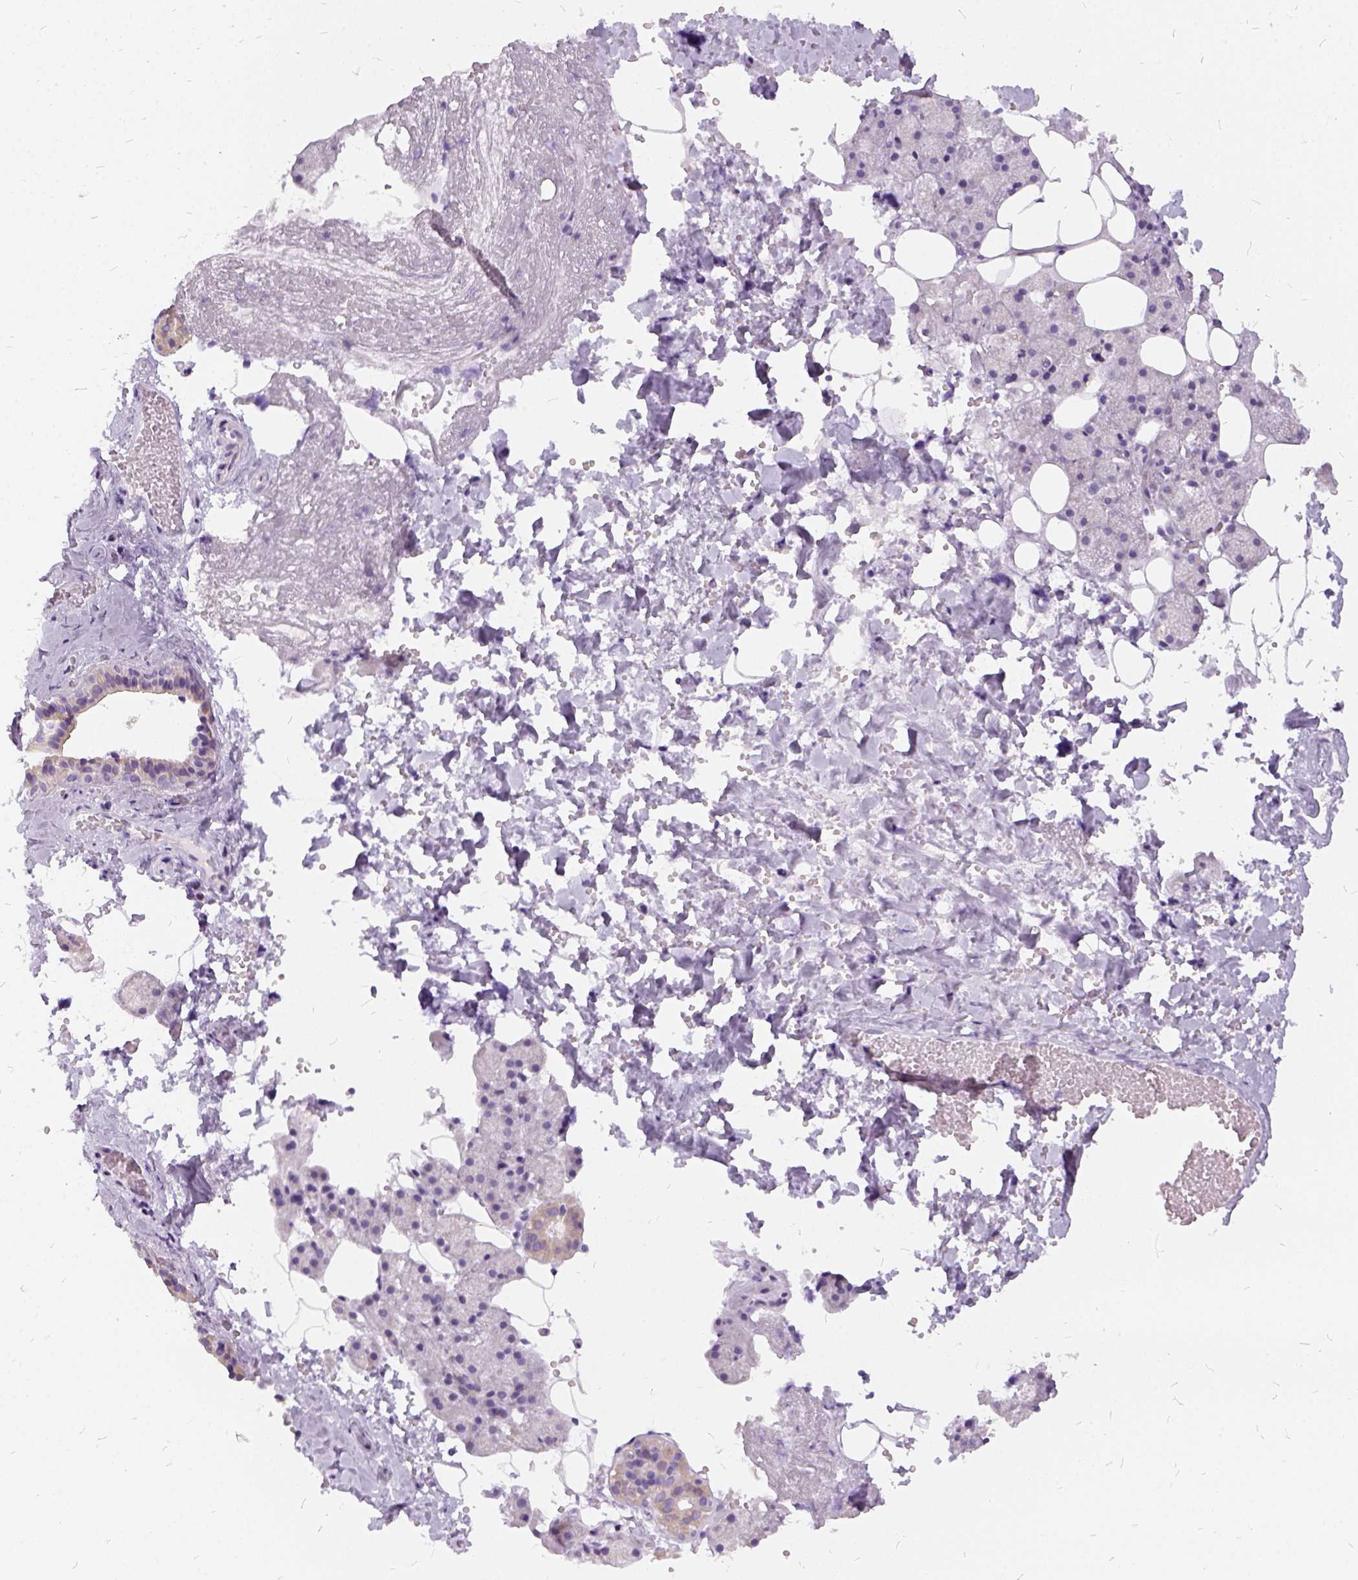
{"staining": {"intensity": "negative", "quantity": "none", "location": "none"}, "tissue": "salivary gland", "cell_type": "Glandular cells", "image_type": "normal", "snomed": [{"axis": "morphology", "description": "Normal tissue, NOS"}, {"axis": "topography", "description": "Salivary gland"}], "caption": "This is a photomicrograph of IHC staining of normal salivary gland, which shows no staining in glandular cells. (Stains: DAB immunohistochemistry (IHC) with hematoxylin counter stain, Microscopy: brightfield microscopy at high magnification).", "gene": "FDX1", "patient": {"sex": "male", "age": 38}}